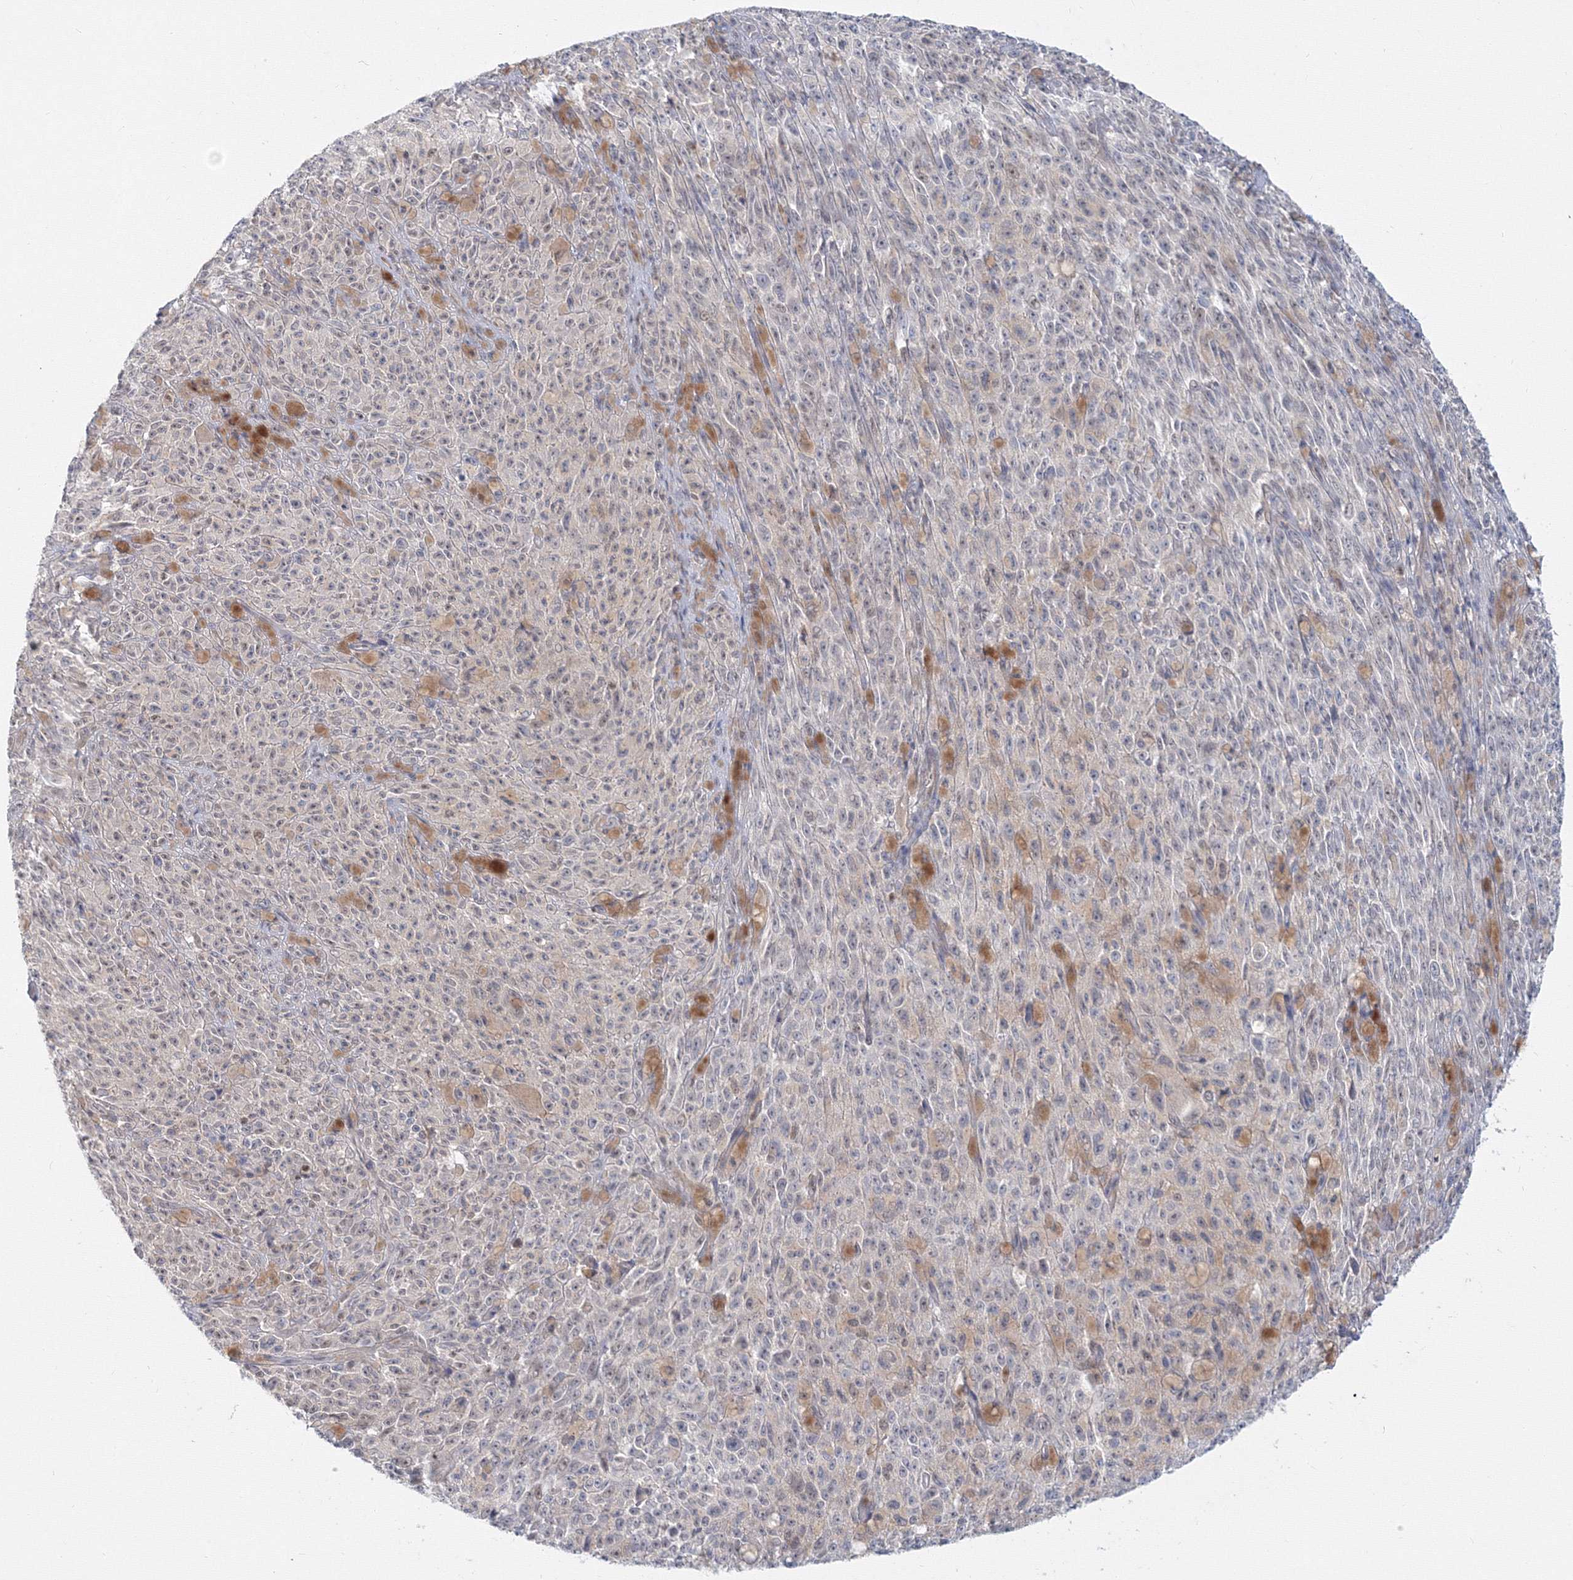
{"staining": {"intensity": "negative", "quantity": "none", "location": "none"}, "tissue": "melanoma", "cell_type": "Tumor cells", "image_type": "cancer", "snomed": [{"axis": "morphology", "description": "Malignant melanoma, NOS"}, {"axis": "topography", "description": "Skin"}], "caption": "Melanoma was stained to show a protein in brown. There is no significant staining in tumor cells.", "gene": "ARHGAP21", "patient": {"sex": "female", "age": 82}}